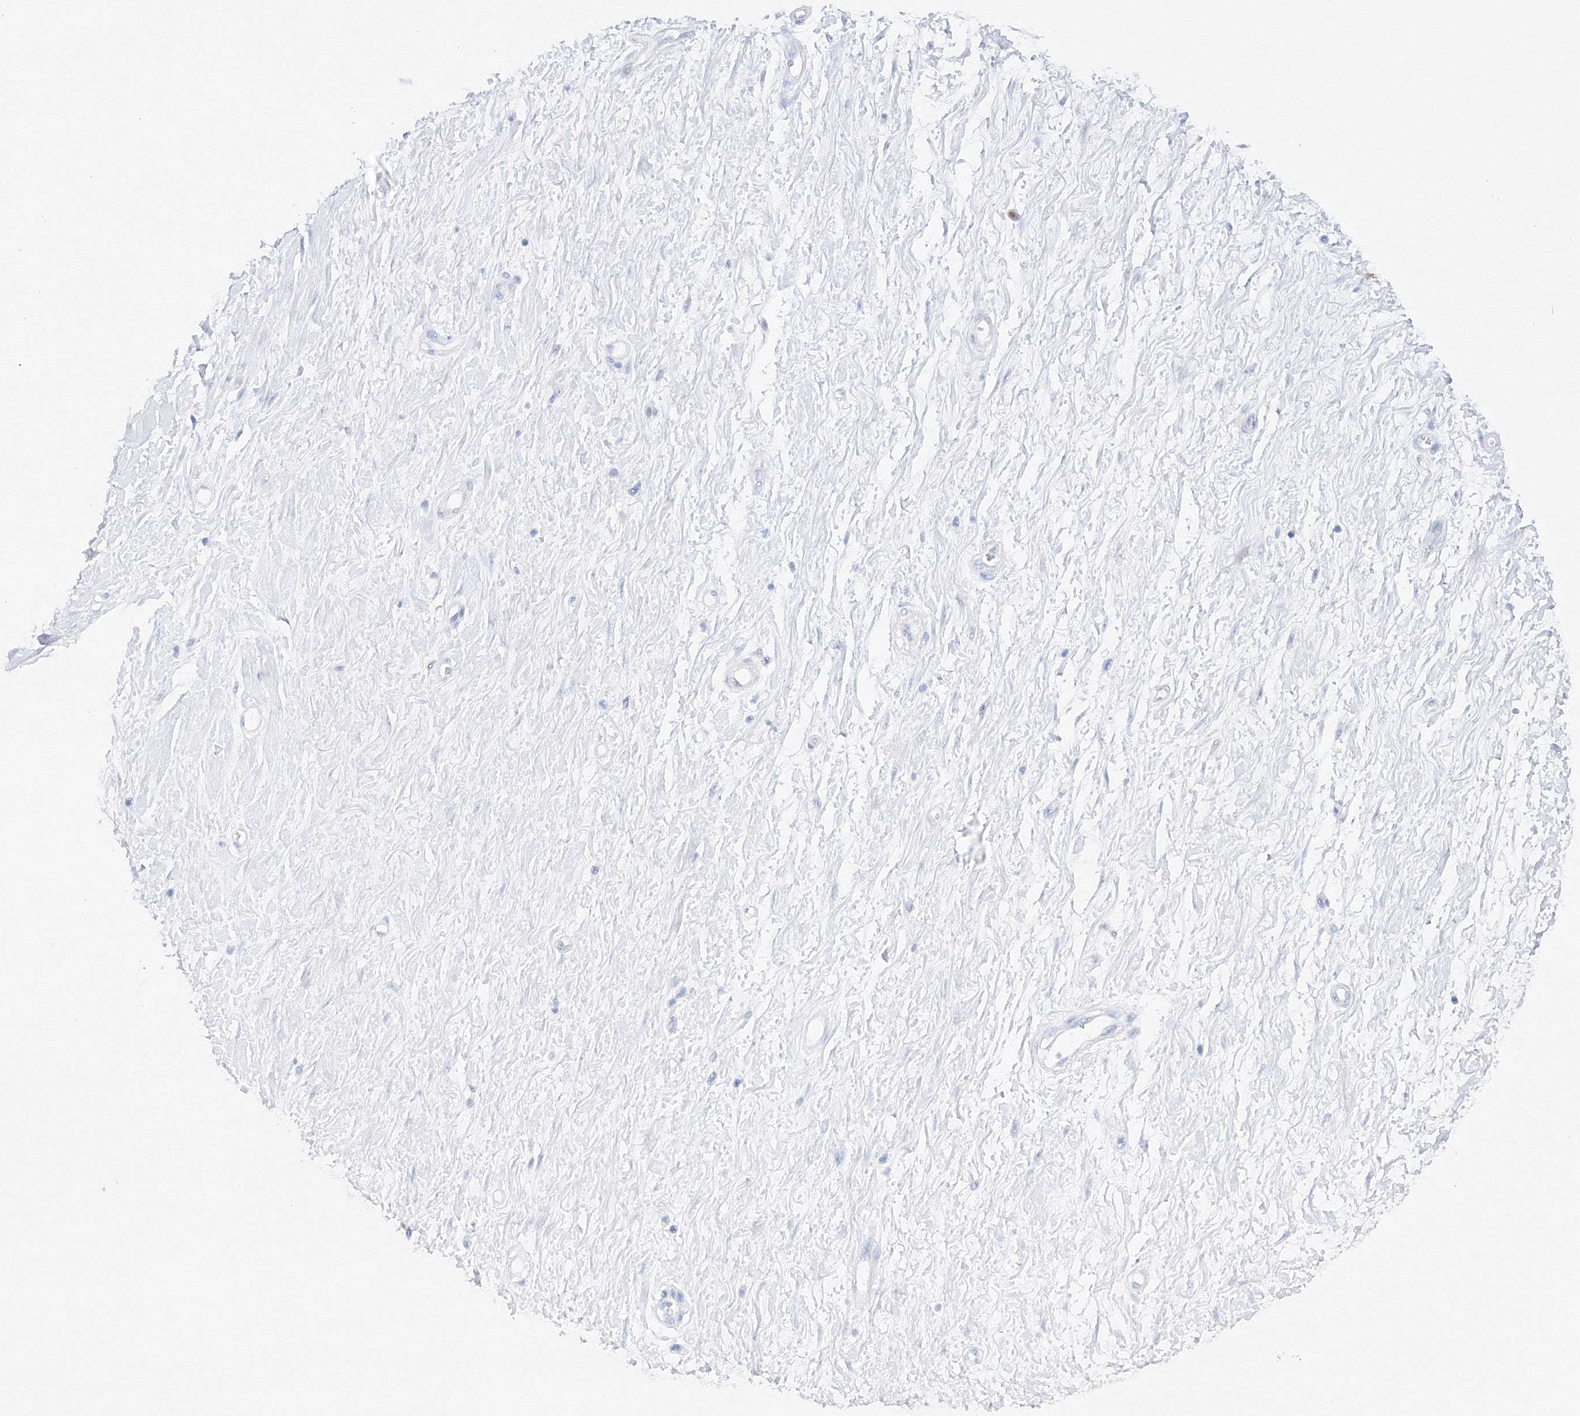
{"staining": {"intensity": "negative", "quantity": "none", "location": "none"}, "tissue": "adipose tissue", "cell_type": "Adipocytes", "image_type": "normal", "snomed": [{"axis": "morphology", "description": "Normal tissue, NOS"}, {"axis": "morphology", "description": "Adenocarcinoma, NOS"}, {"axis": "topography", "description": "Pancreas"}, {"axis": "topography", "description": "Peripheral nerve tissue"}], "caption": "This is an immunohistochemistry image of benign adipose tissue. There is no positivity in adipocytes.", "gene": "TAMM41", "patient": {"sex": "male", "age": 59}}